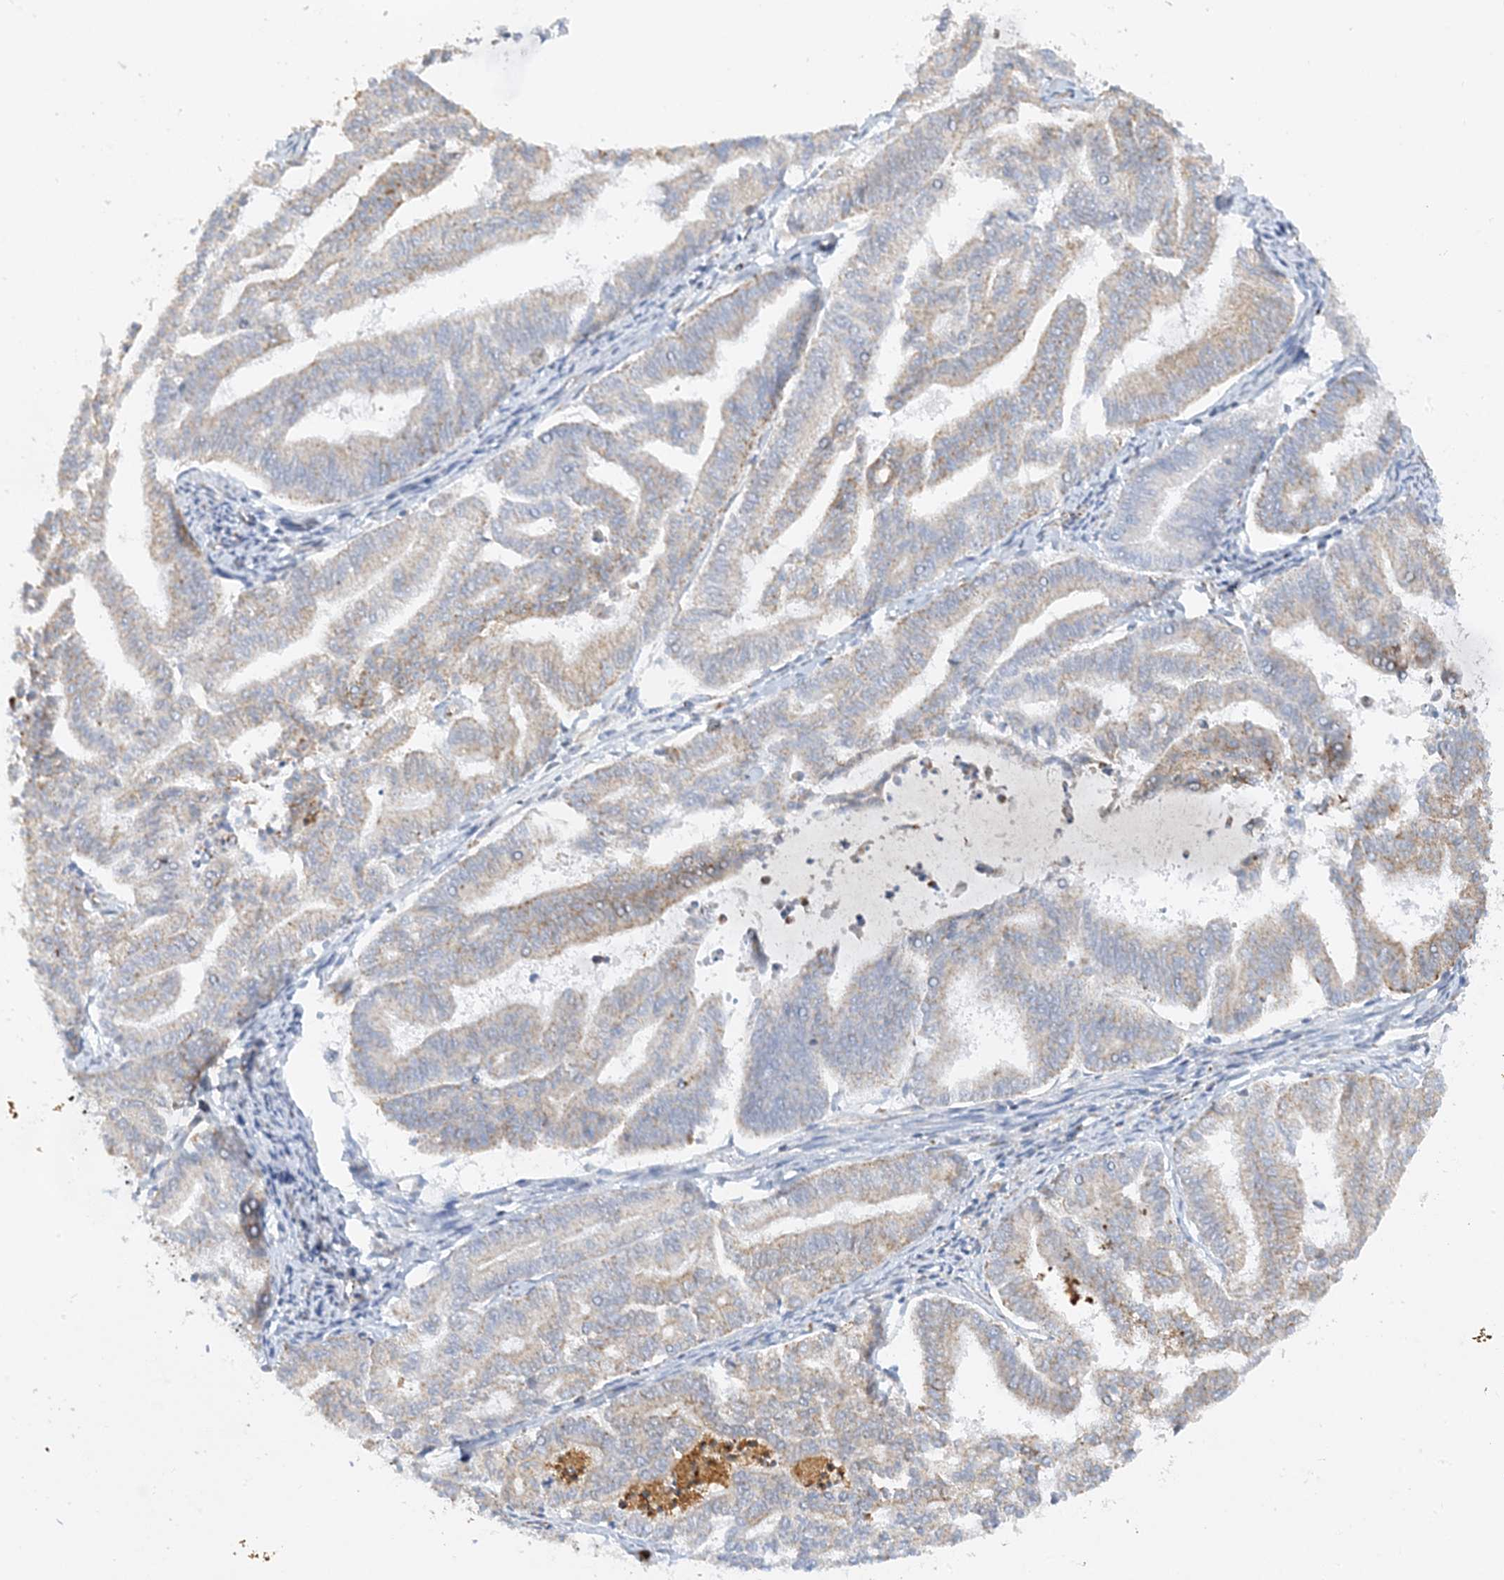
{"staining": {"intensity": "moderate", "quantity": "<25%", "location": "cytoplasmic/membranous"}, "tissue": "endometrial cancer", "cell_type": "Tumor cells", "image_type": "cancer", "snomed": [{"axis": "morphology", "description": "Adenocarcinoma, NOS"}, {"axis": "topography", "description": "Endometrium"}], "caption": "Immunohistochemical staining of human endometrial adenocarcinoma displays moderate cytoplasmic/membranous protein positivity in about <25% of tumor cells. The protein of interest is stained brown, and the nuclei are stained in blue (DAB (3,3'-diaminobenzidine) IHC with brightfield microscopy, high magnification).", "gene": "CAPN13", "patient": {"sex": "female", "age": 79}}